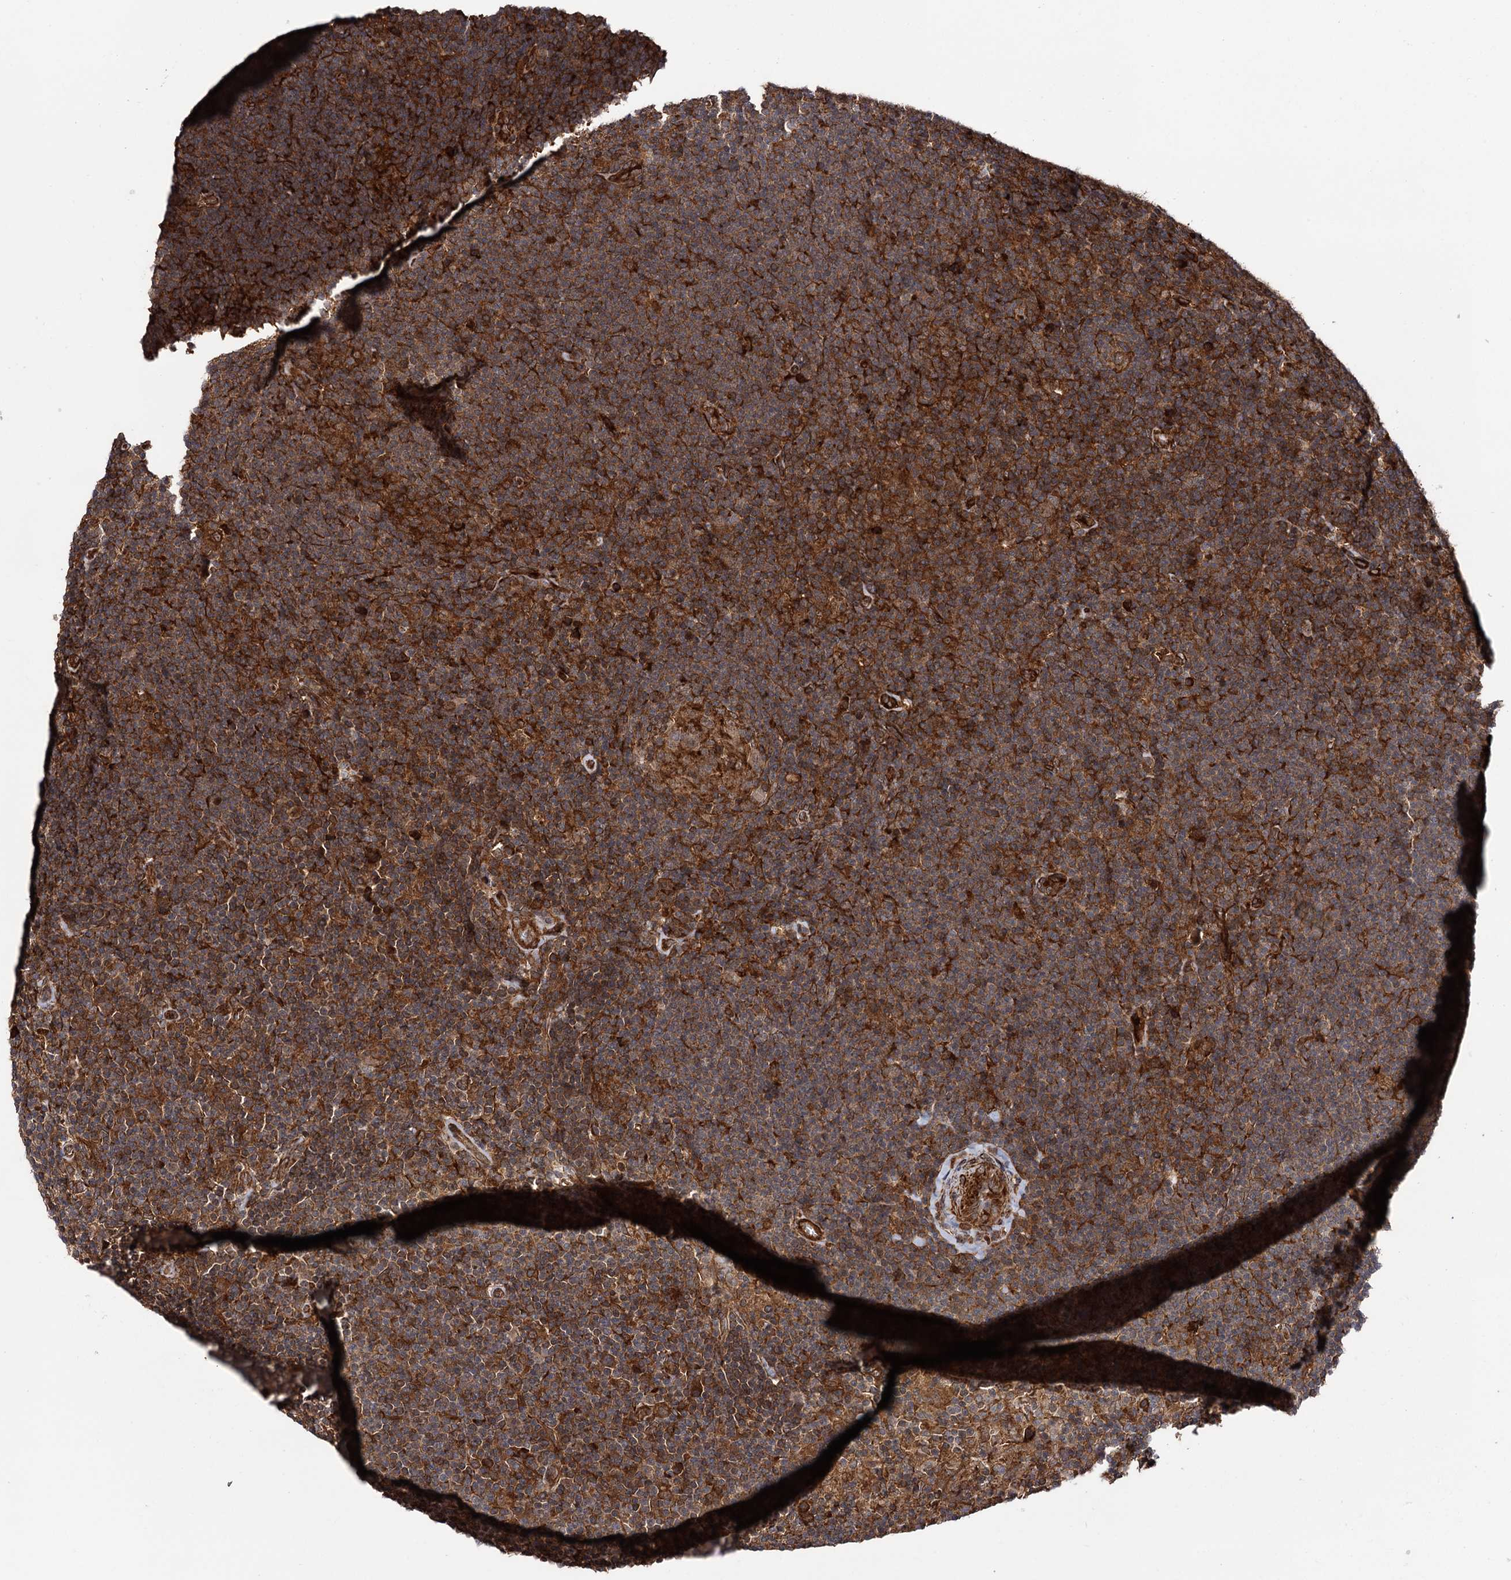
{"staining": {"intensity": "moderate", "quantity": ">75%", "location": "cytoplasmic/membranous"}, "tissue": "lymphoma", "cell_type": "Tumor cells", "image_type": "cancer", "snomed": [{"axis": "morphology", "description": "Hodgkin's disease, NOS"}, {"axis": "topography", "description": "Lymph node"}], "caption": "Moderate cytoplasmic/membranous protein expression is appreciated in approximately >75% of tumor cells in Hodgkin's disease.", "gene": "ATP8B4", "patient": {"sex": "female", "age": 57}}